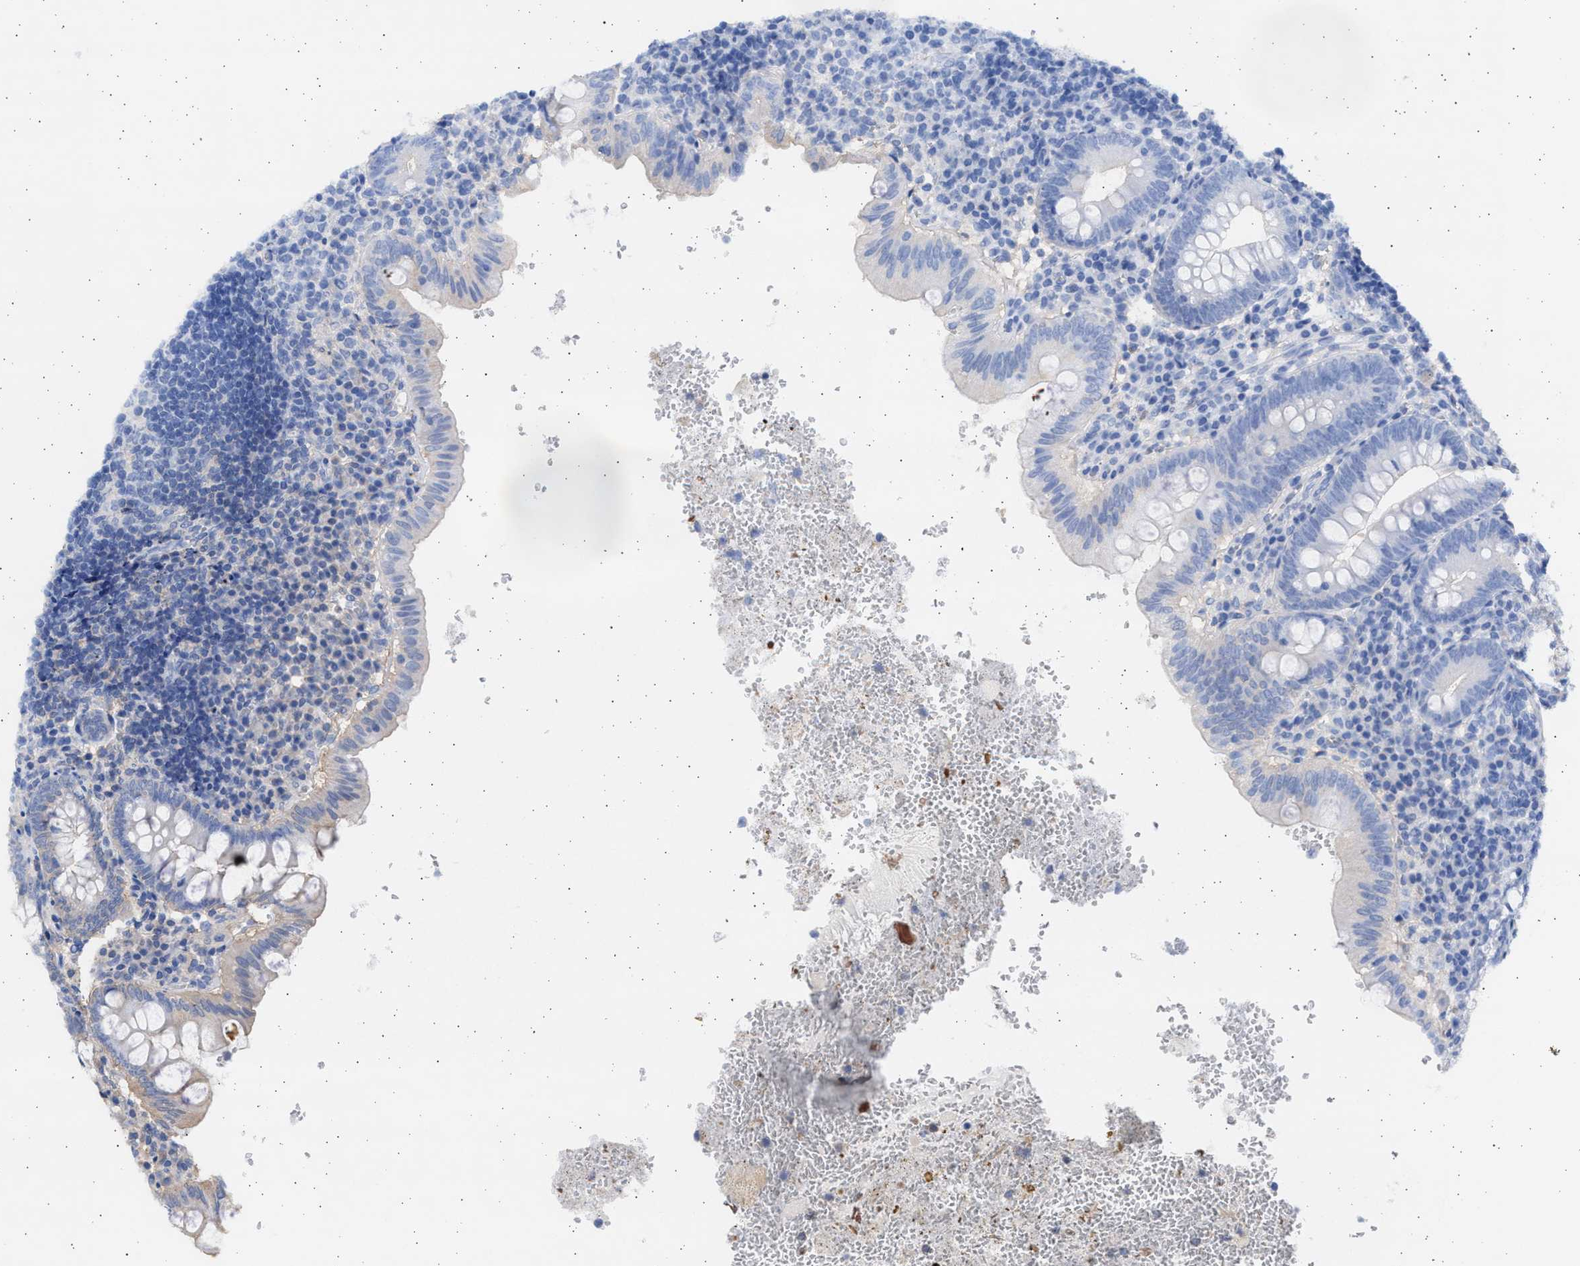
{"staining": {"intensity": "negative", "quantity": "none", "location": "none"}, "tissue": "appendix", "cell_type": "Glandular cells", "image_type": "normal", "snomed": [{"axis": "morphology", "description": "Normal tissue, NOS"}, {"axis": "topography", "description": "Appendix"}], "caption": "Appendix stained for a protein using IHC reveals no expression glandular cells.", "gene": "ALDOC", "patient": {"sex": "male", "age": 8}}